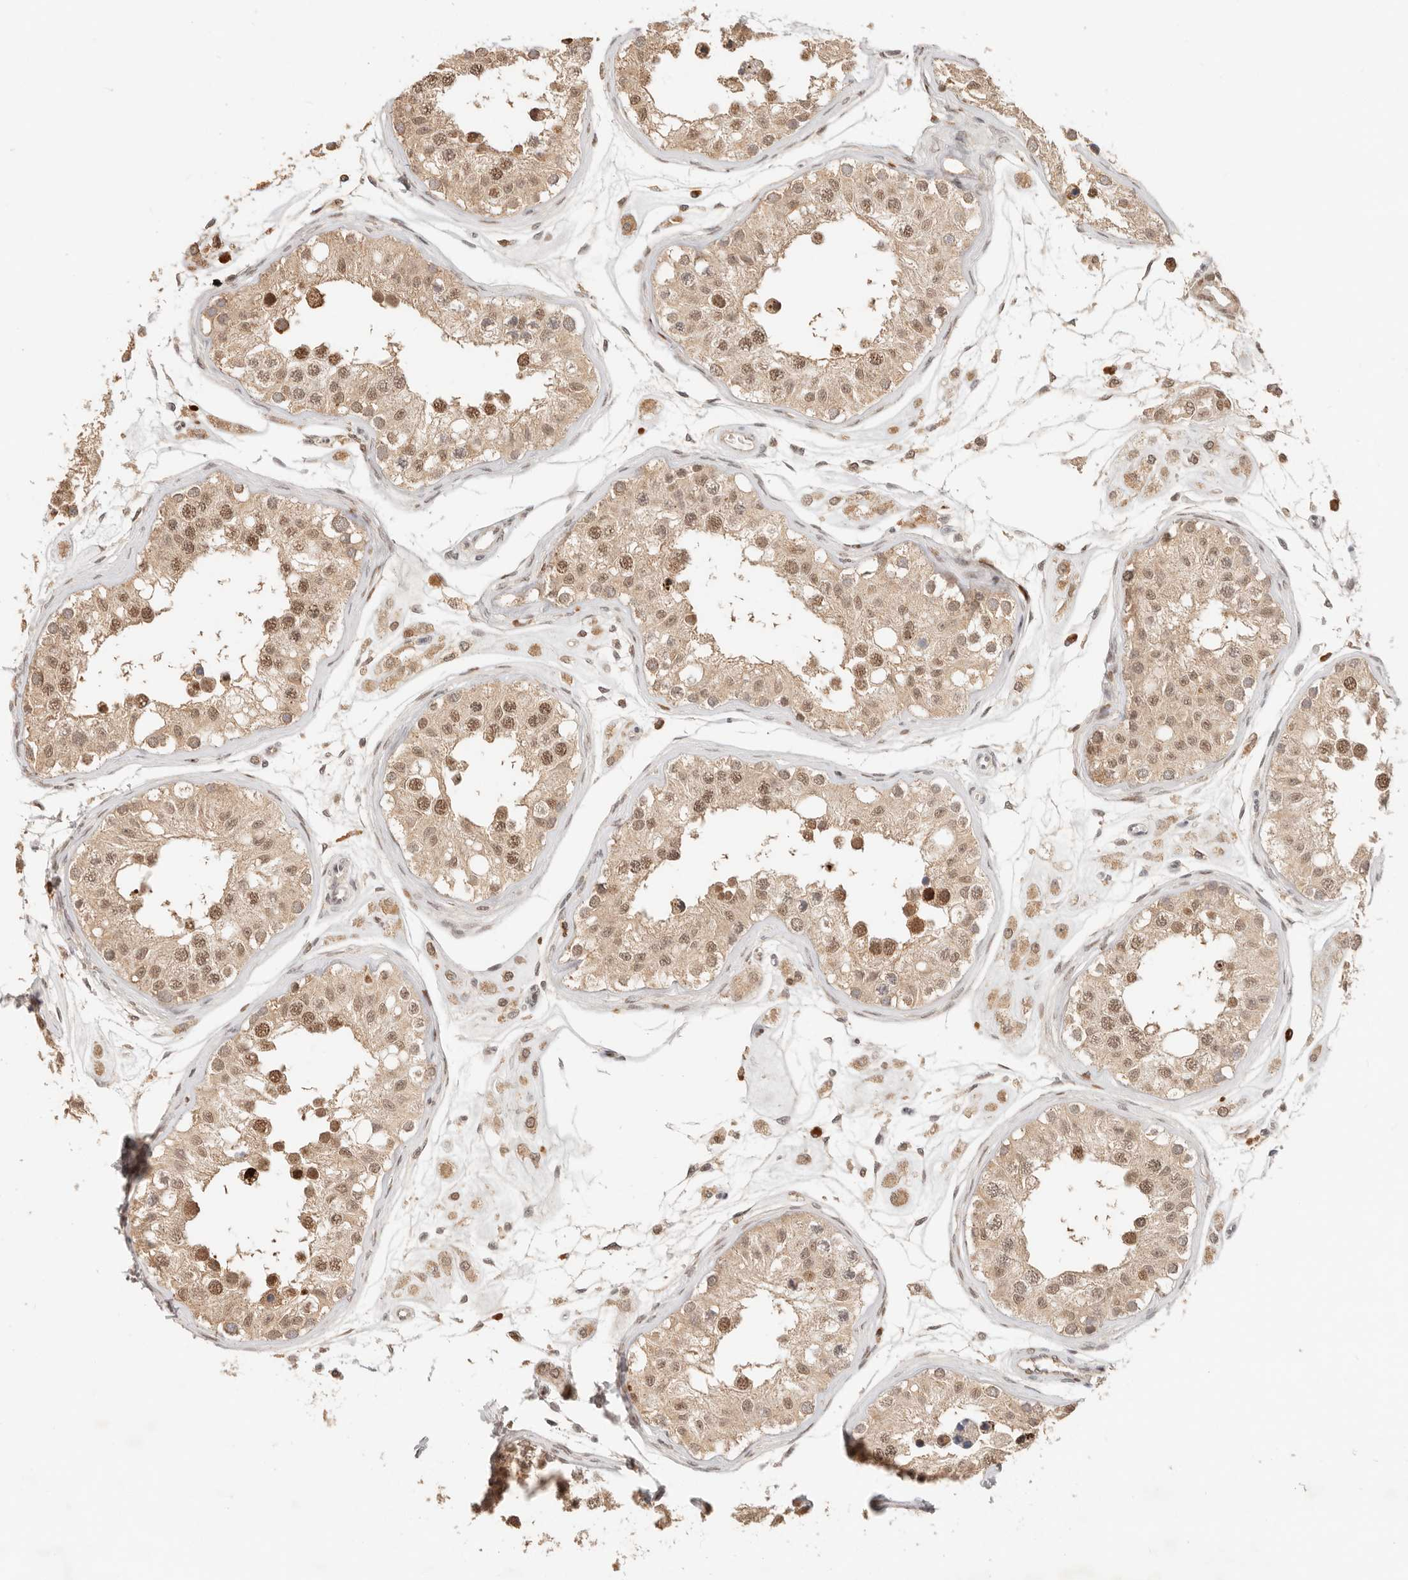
{"staining": {"intensity": "moderate", "quantity": "25%-75%", "location": "nuclear"}, "tissue": "testis", "cell_type": "Cells in seminiferous ducts", "image_type": "normal", "snomed": [{"axis": "morphology", "description": "Normal tissue, NOS"}, {"axis": "morphology", "description": "Adenocarcinoma, metastatic, NOS"}, {"axis": "topography", "description": "Testis"}], "caption": "An immunohistochemistry histopathology image of normal tissue is shown. Protein staining in brown labels moderate nuclear positivity in testis within cells in seminiferous ducts. The staining was performed using DAB (3,3'-diaminobenzidine) to visualize the protein expression in brown, while the nuclei were stained in blue with hematoxylin (Magnification: 20x).", "gene": "NPAS2", "patient": {"sex": "male", "age": 26}}